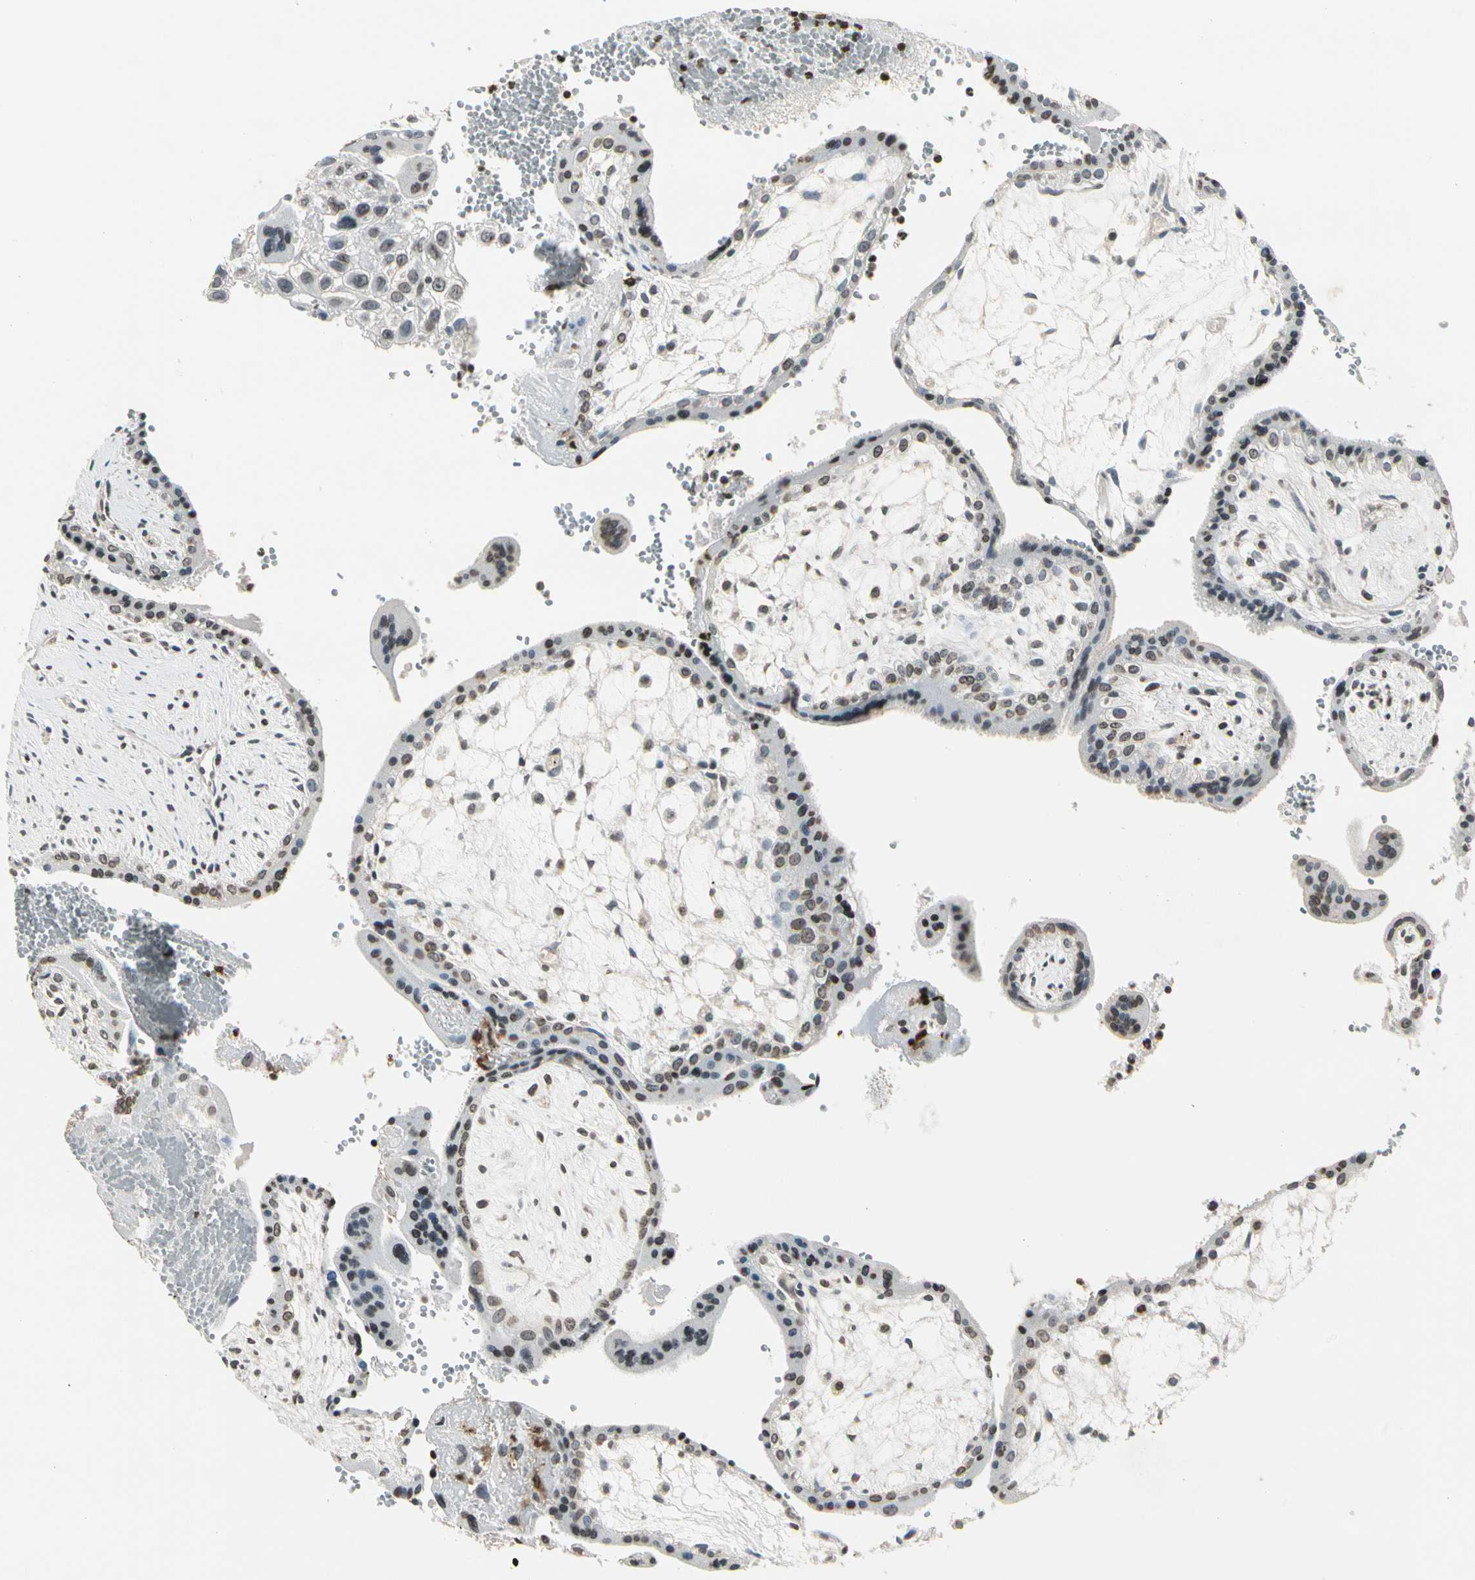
{"staining": {"intensity": "weak", "quantity": "25%-75%", "location": "nuclear"}, "tissue": "placenta", "cell_type": "Decidual cells", "image_type": "normal", "snomed": [{"axis": "morphology", "description": "Normal tissue, NOS"}, {"axis": "topography", "description": "Placenta"}], "caption": "Immunohistochemistry of normal placenta shows low levels of weak nuclear expression in about 25%-75% of decidual cells. The staining is performed using DAB brown chromogen to label protein expression. The nuclei are counter-stained blue using hematoxylin.", "gene": "FER", "patient": {"sex": "female", "age": 30}}